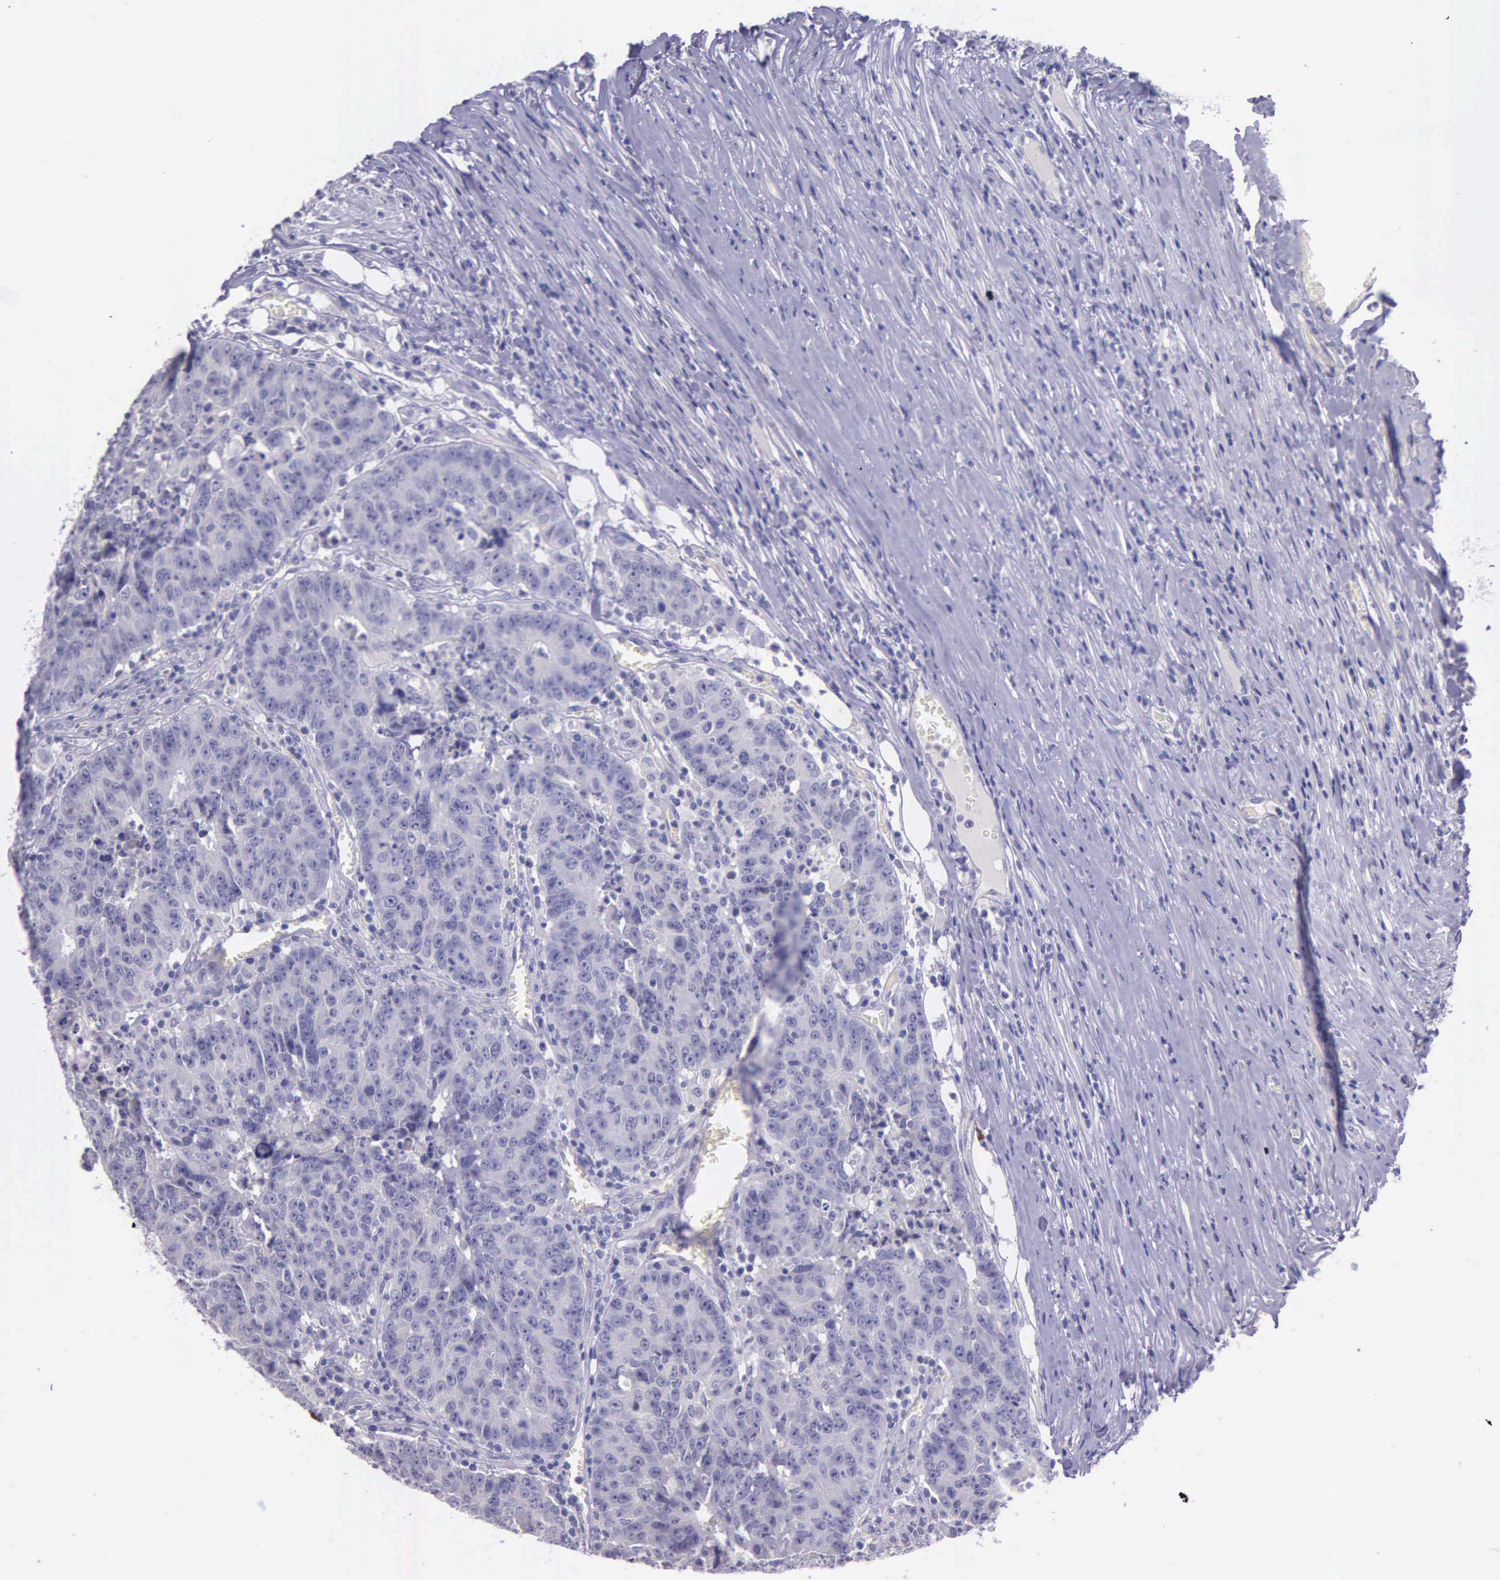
{"staining": {"intensity": "negative", "quantity": "none", "location": "none"}, "tissue": "colorectal cancer", "cell_type": "Tumor cells", "image_type": "cancer", "snomed": [{"axis": "morphology", "description": "Adenocarcinoma, NOS"}, {"axis": "topography", "description": "Colon"}], "caption": "Human colorectal adenocarcinoma stained for a protein using immunohistochemistry (IHC) exhibits no staining in tumor cells.", "gene": "THSD7A", "patient": {"sex": "female", "age": 53}}